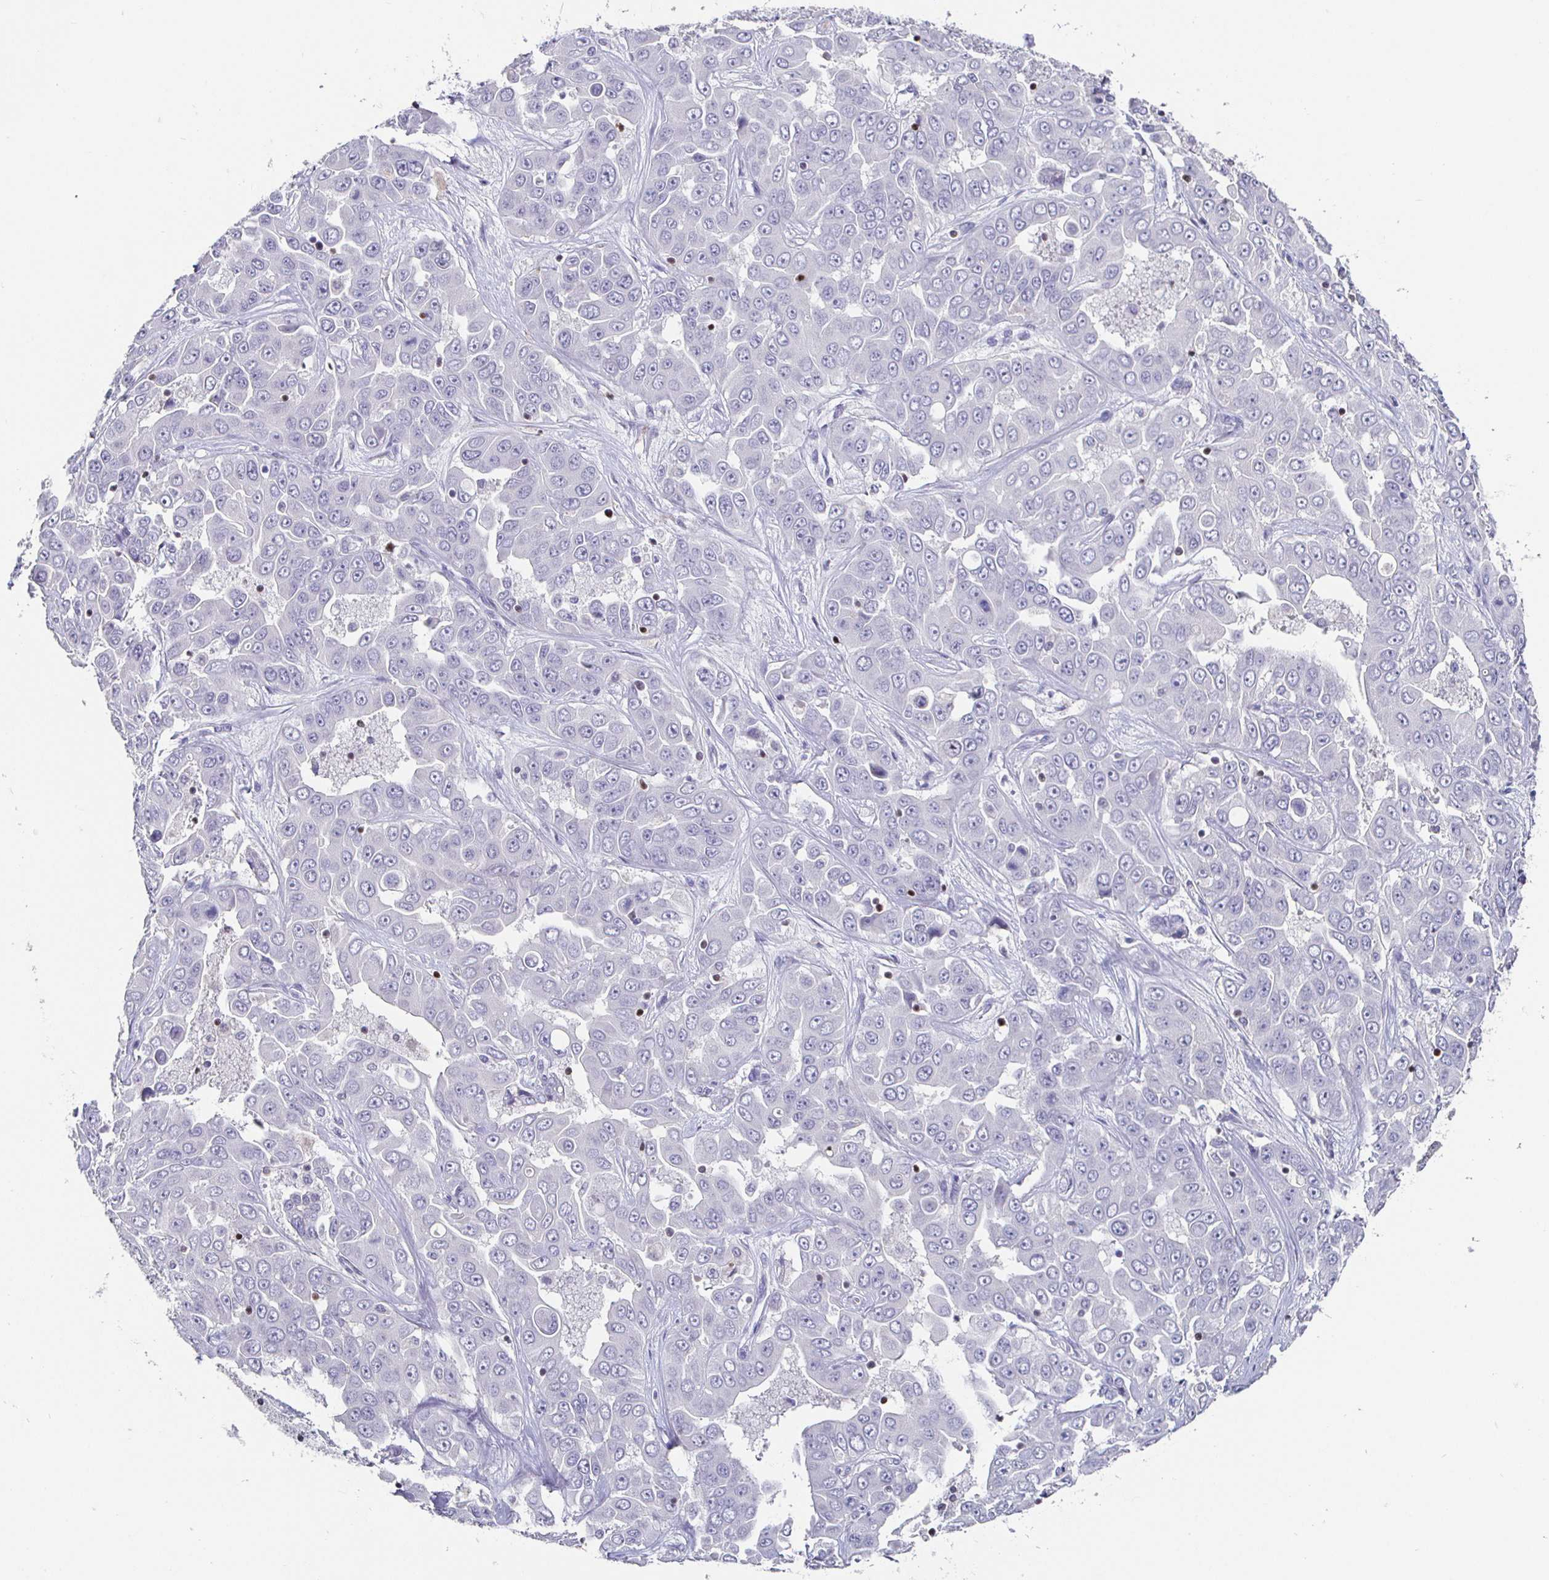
{"staining": {"intensity": "negative", "quantity": "none", "location": "none"}, "tissue": "liver cancer", "cell_type": "Tumor cells", "image_type": "cancer", "snomed": [{"axis": "morphology", "description": "Cholangiocarcinoma"}, {"axis": "topography", "description": "Liver"}], "caption": "Immunohistochemistry micrograph of liver cancer (cholangiocarcinoma) stained for a protein (brown), which displays no positivity in tumor cells. (Immunohistochemistry, brightfield microscopy, high magnification).", "gene": "RUNX2", "patient": {"sex": "female", "age": 52}}